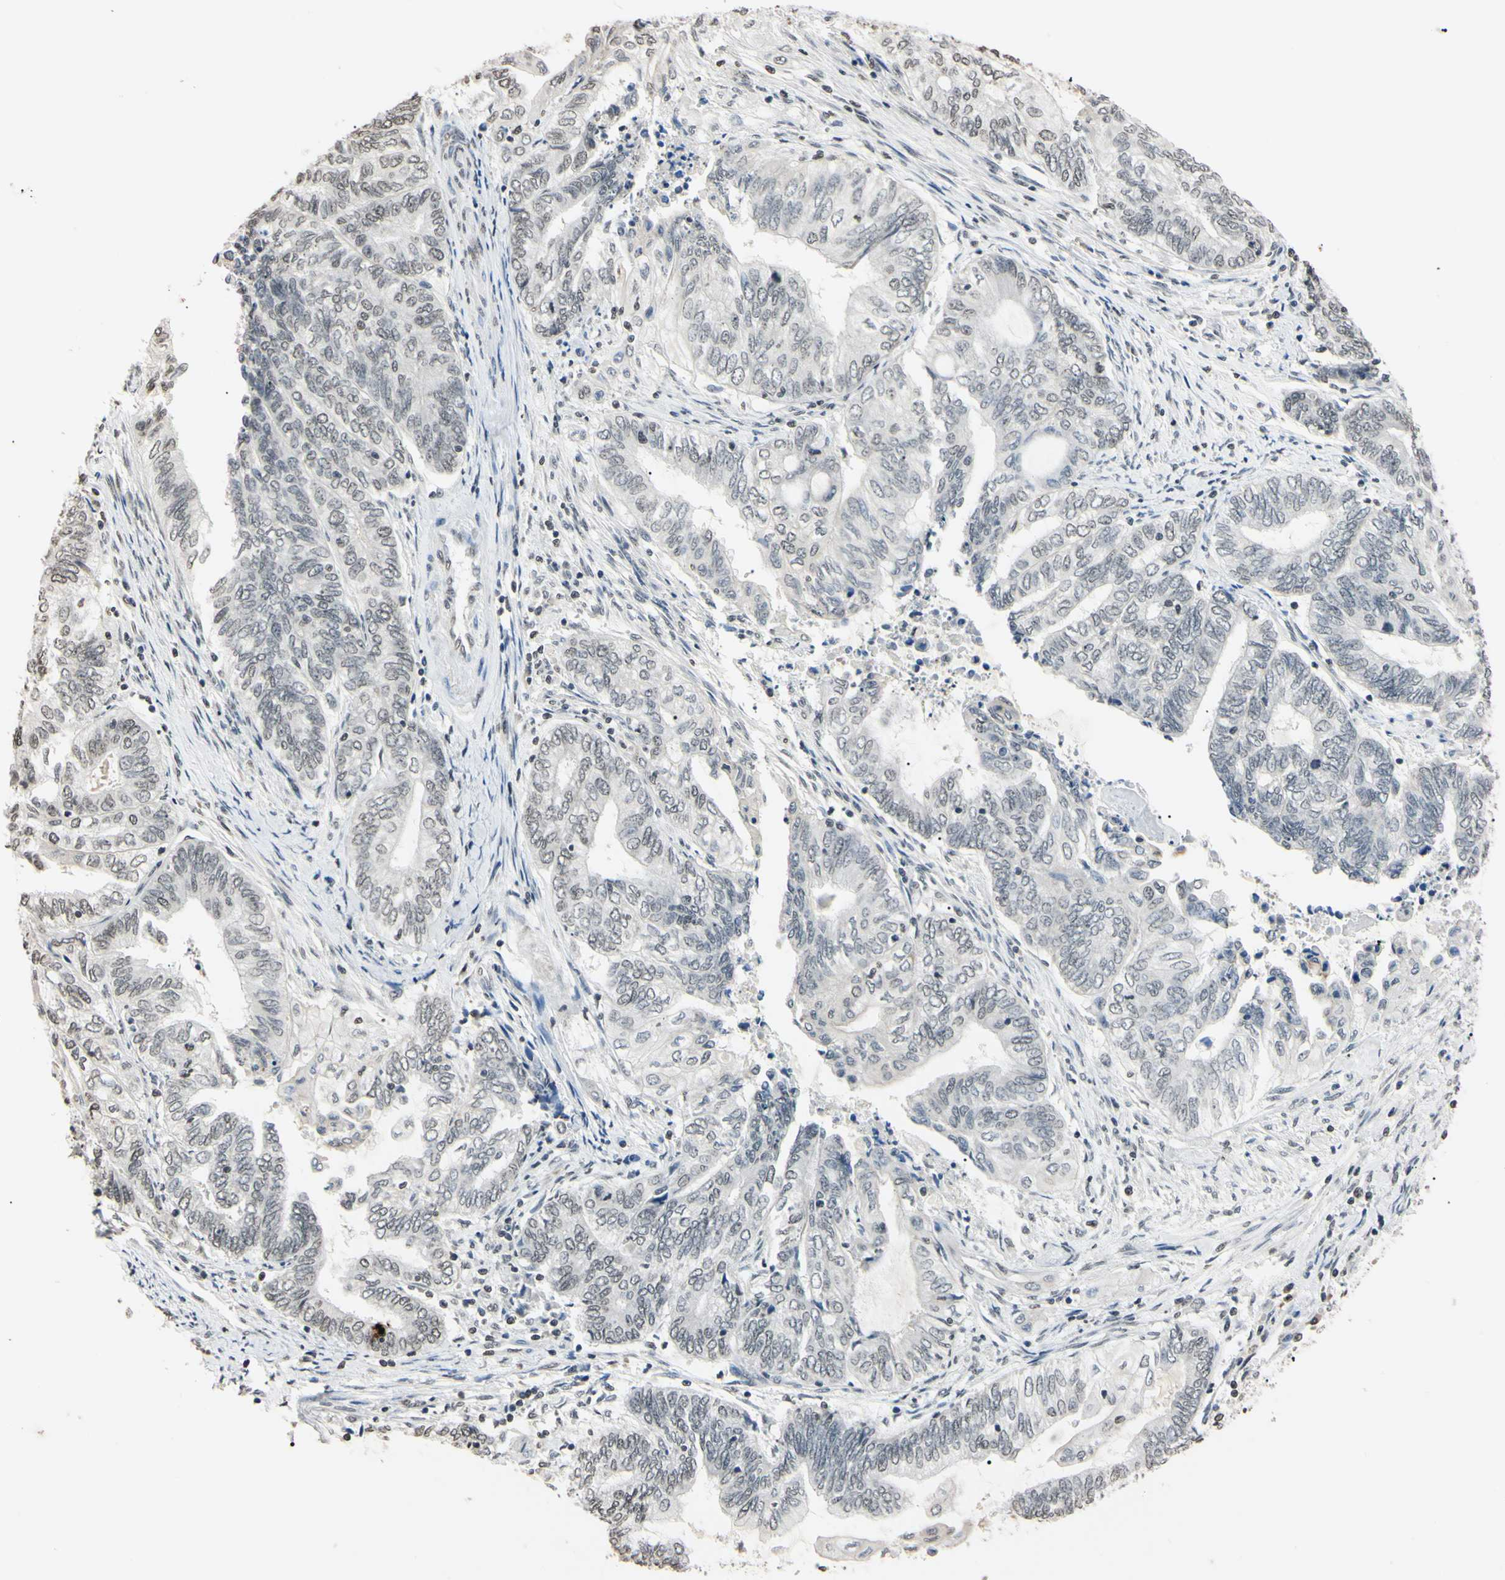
{"staining": {"intensity": "weak", "quantity": "<25%", "location": "nuclear"}, "tissue": "endometrial cancer", "cell_type": "Tumor cells", "image_type": "cancer", "snomed": [{"axis": "morphology", "description": "Adenocarcinoma, NOS"}, {"axis": "topography", "description": "Uterus"}, {"axis": "topography", "description": "Endometrium"}], "caption": "A photomicrograph of human endometrial adenocarcinoma is negative for staining in tumor cells.", "gene": "CDC45", "patient": {"sex": "female", "age": 70}}